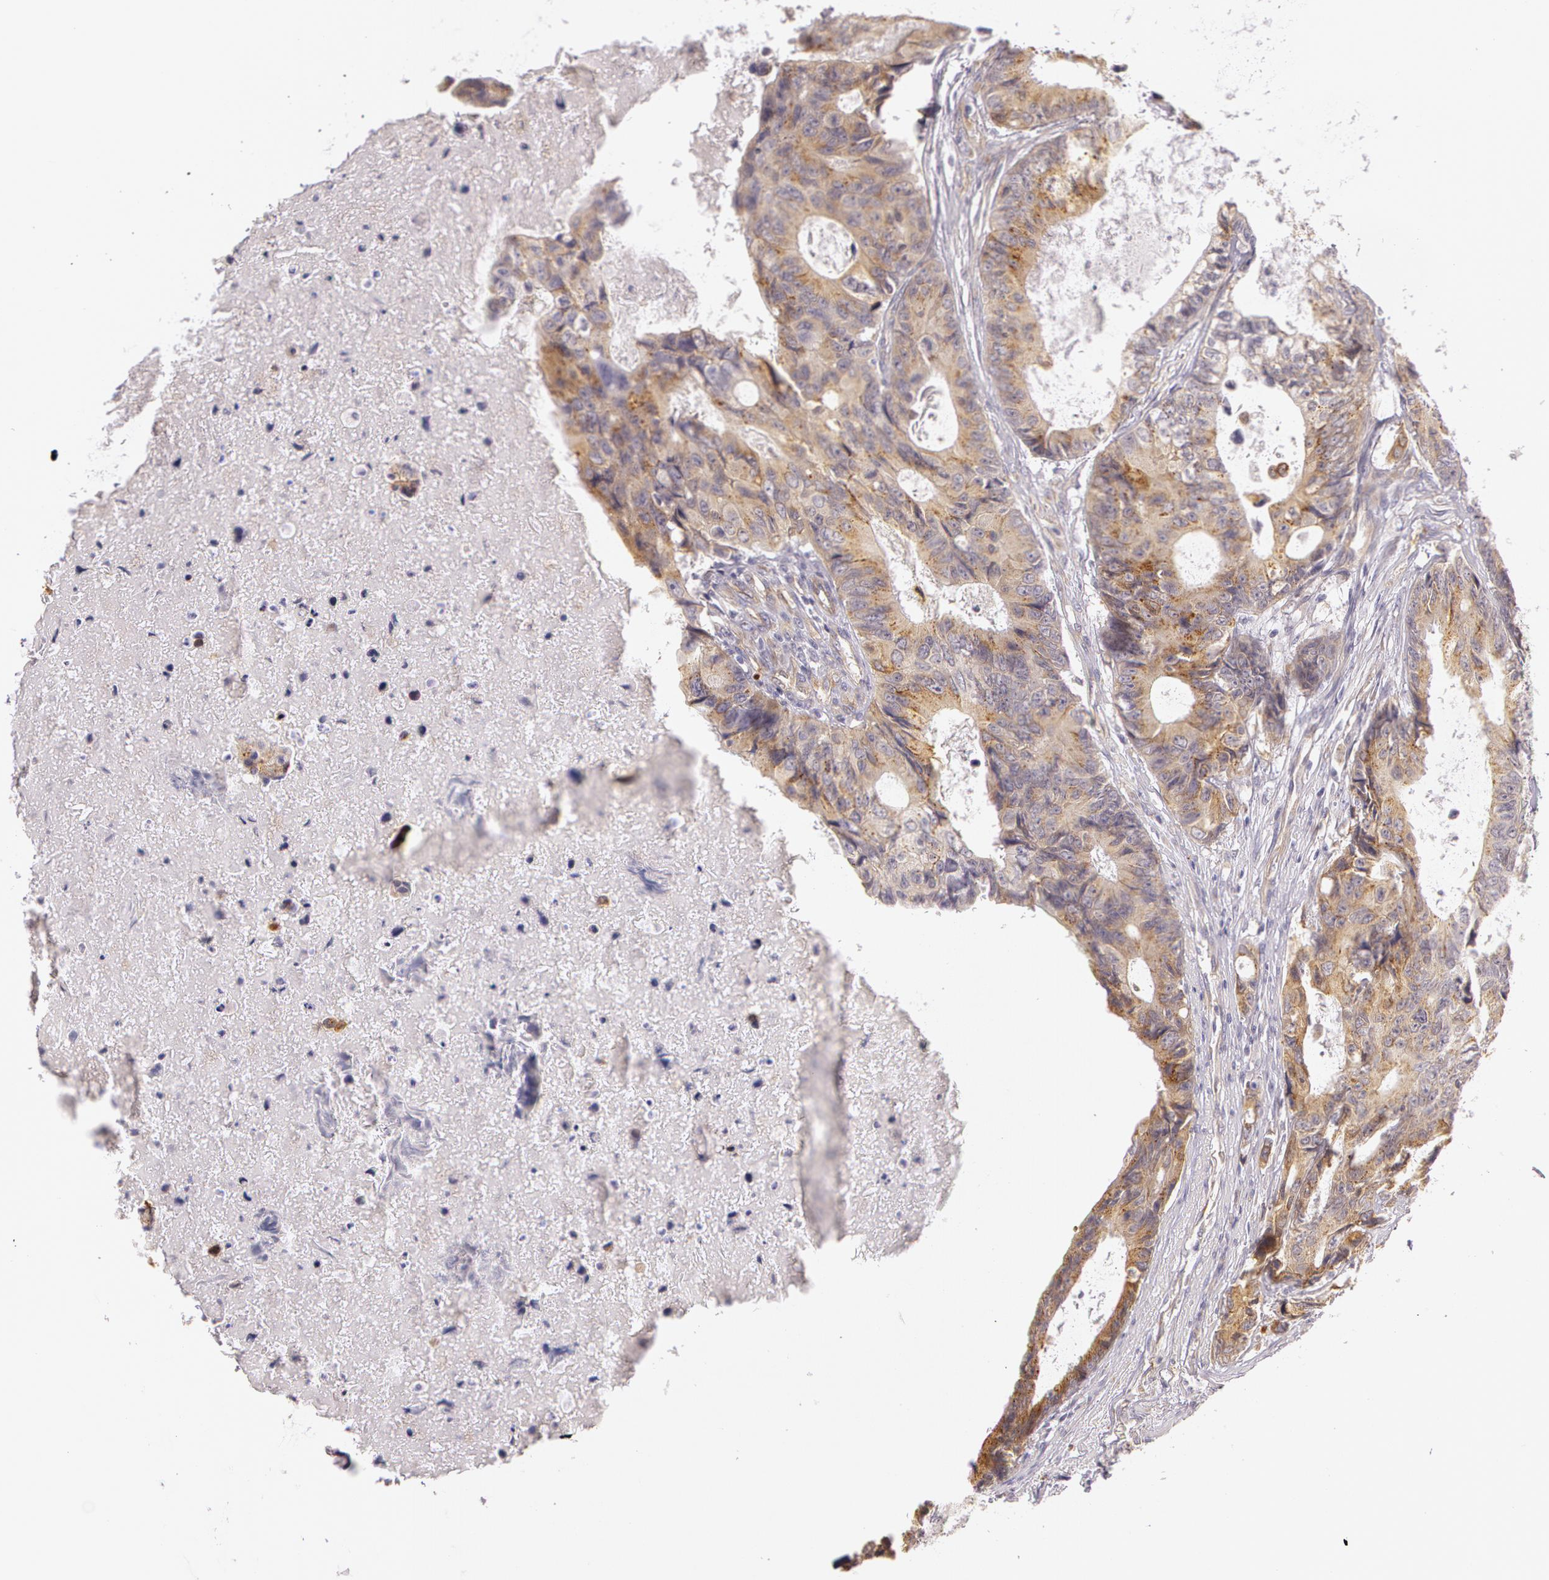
{"staining": {"intensity": "moderate", "quantity": ">75%", "location": "cytoplasmic/membranous"}, "tissue": "colorectal cancer", "cell_type": "Tumor cells", "image_type": "cancer", "snomed": [{"axis": "morphology", "description": "Adenocarcinoma, NOS"}, {"axis": "topography", "description": "Rectum"}], "caption": "Moderate cytoplasmic/membranous expression is present in approximately >75% of tumor cells in colorectal adenocarcinoma.", "gene": "APP", "patient": {"sex": "female", "age": 98}}